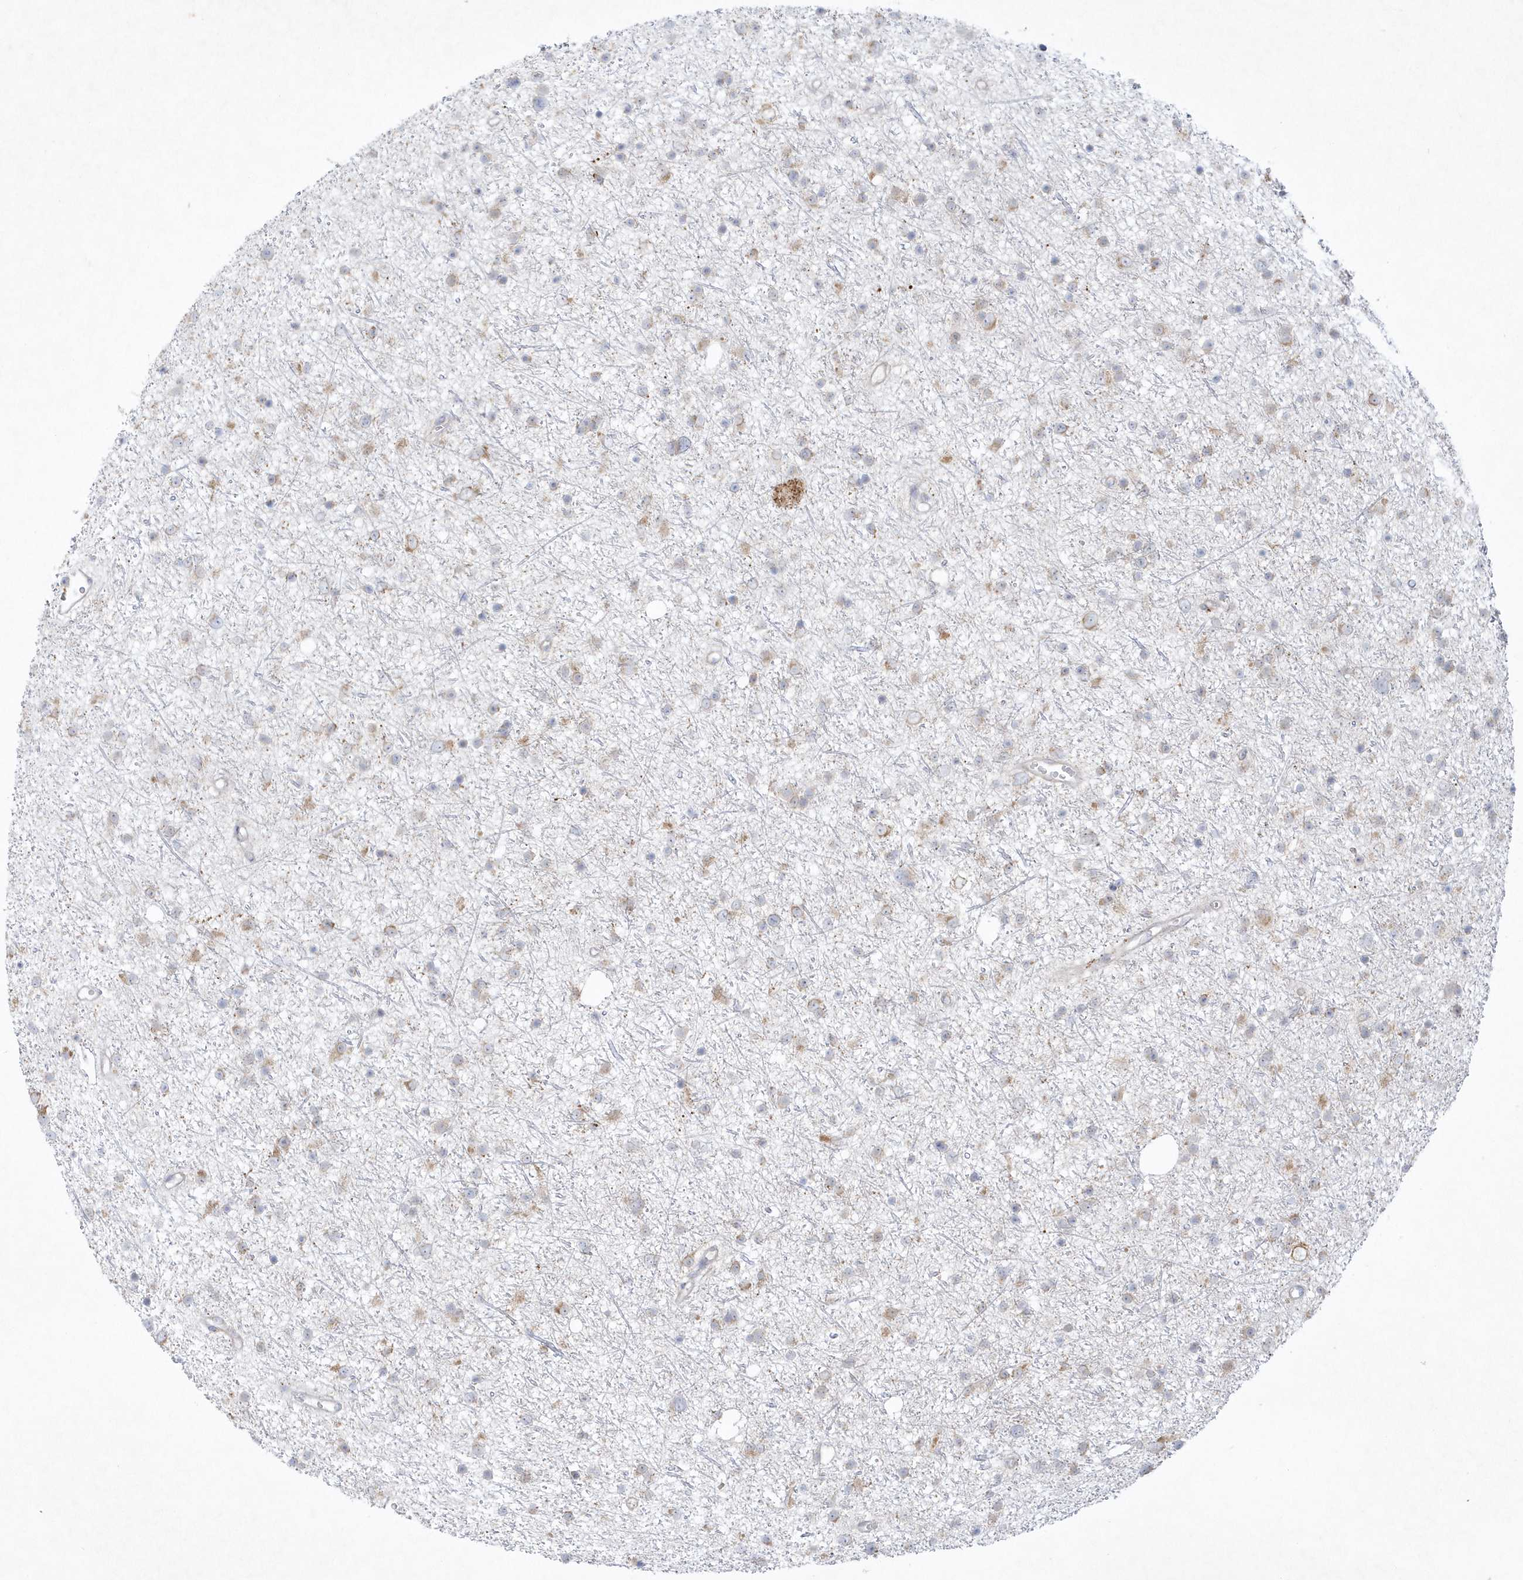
{"staining": {"intensity": "negative", "quantity": "none", "location": "none"}, "tissue": "glioma", "cell_type": "Tumor cells", "image_type": "cancer", "snomed": [{"axis": "morphology", "description": "Glioma, malignant, Low grade"}, {"axis": "topography", "description": "Cerebral cortex"}], "caption": "Micrograph shows no protein positivity in tumor cells of glioma tissue.", "gene": "LARS1", "patient": {"sex": "female", "age": 39}}